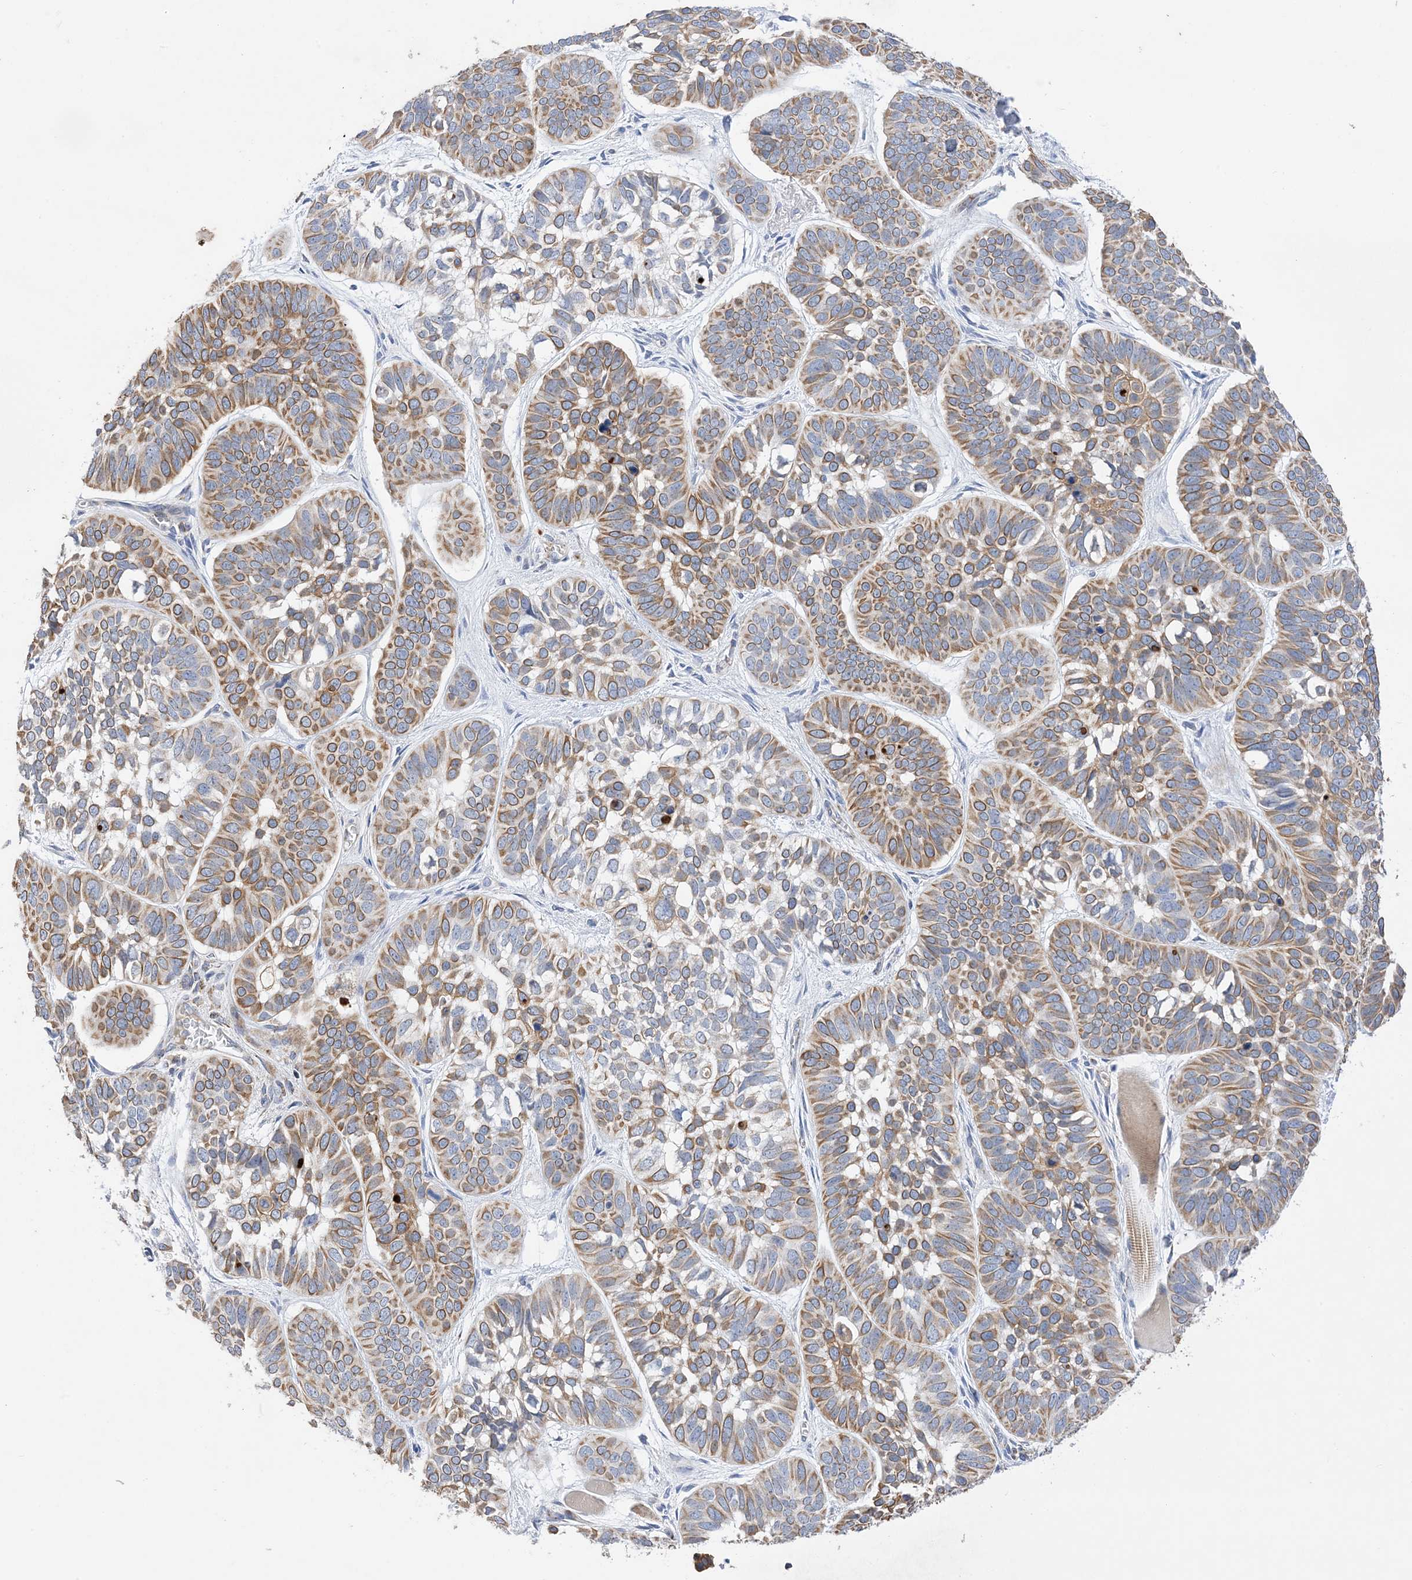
{"staining": {"intensity": "moderate", "quantity": ">75%", "location": "cytoplasmic/membranous"}, "tissue": "skin cancer", "cell_type": "Tumor cells", "image_type": "cancer", "snomed": [{"axis": "morphology", "description": "Basal cell carcinoma"}, {"axis": "topography", "description": "Skin"}], "caption": "This is a histology image of immunohistochemistry staining of basal cell carcinoma (skin), which shows moderate staining in the cytoplasmic/membranous of tumor cells.", "gene": "PLK4", "patient": {"sex": "male", "age": 62}}